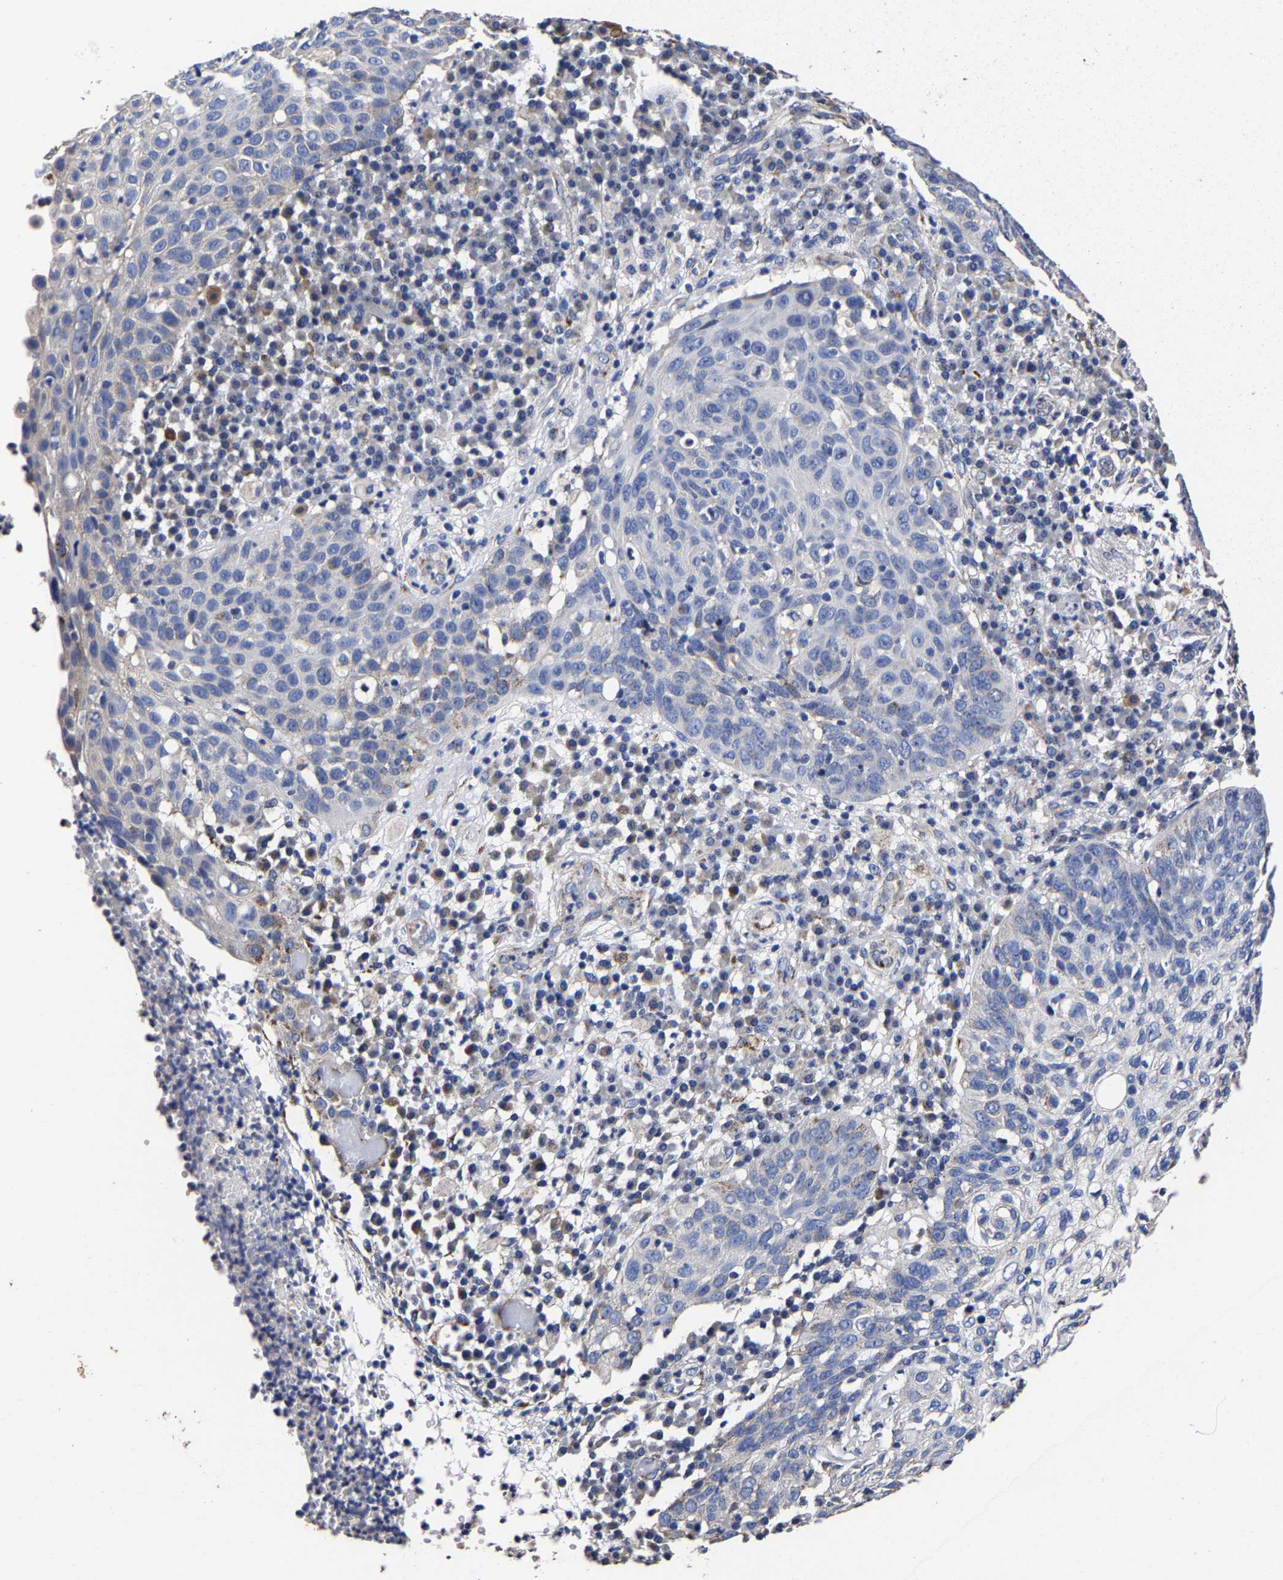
{"staining": {"intensity": "negative", "quantity": "none", "location": "none"}, "tissue": "skin cancer", "cell_type": "Tumor cells", "image_type": "cancer", "snomed": [{"axis": "morphology", "description": "Squamous cell carcinoma in situ, NOS"}, {"axis": "morphology", "description": "Squamous cell carcinoma, NOS"}, {"axis": "topography", "description": "Skin"}], "caption": "There is no significant staining in tumor cells of skin cancer.", "gene": "AASS", "patient": {"sex": "male", "age": 93}}